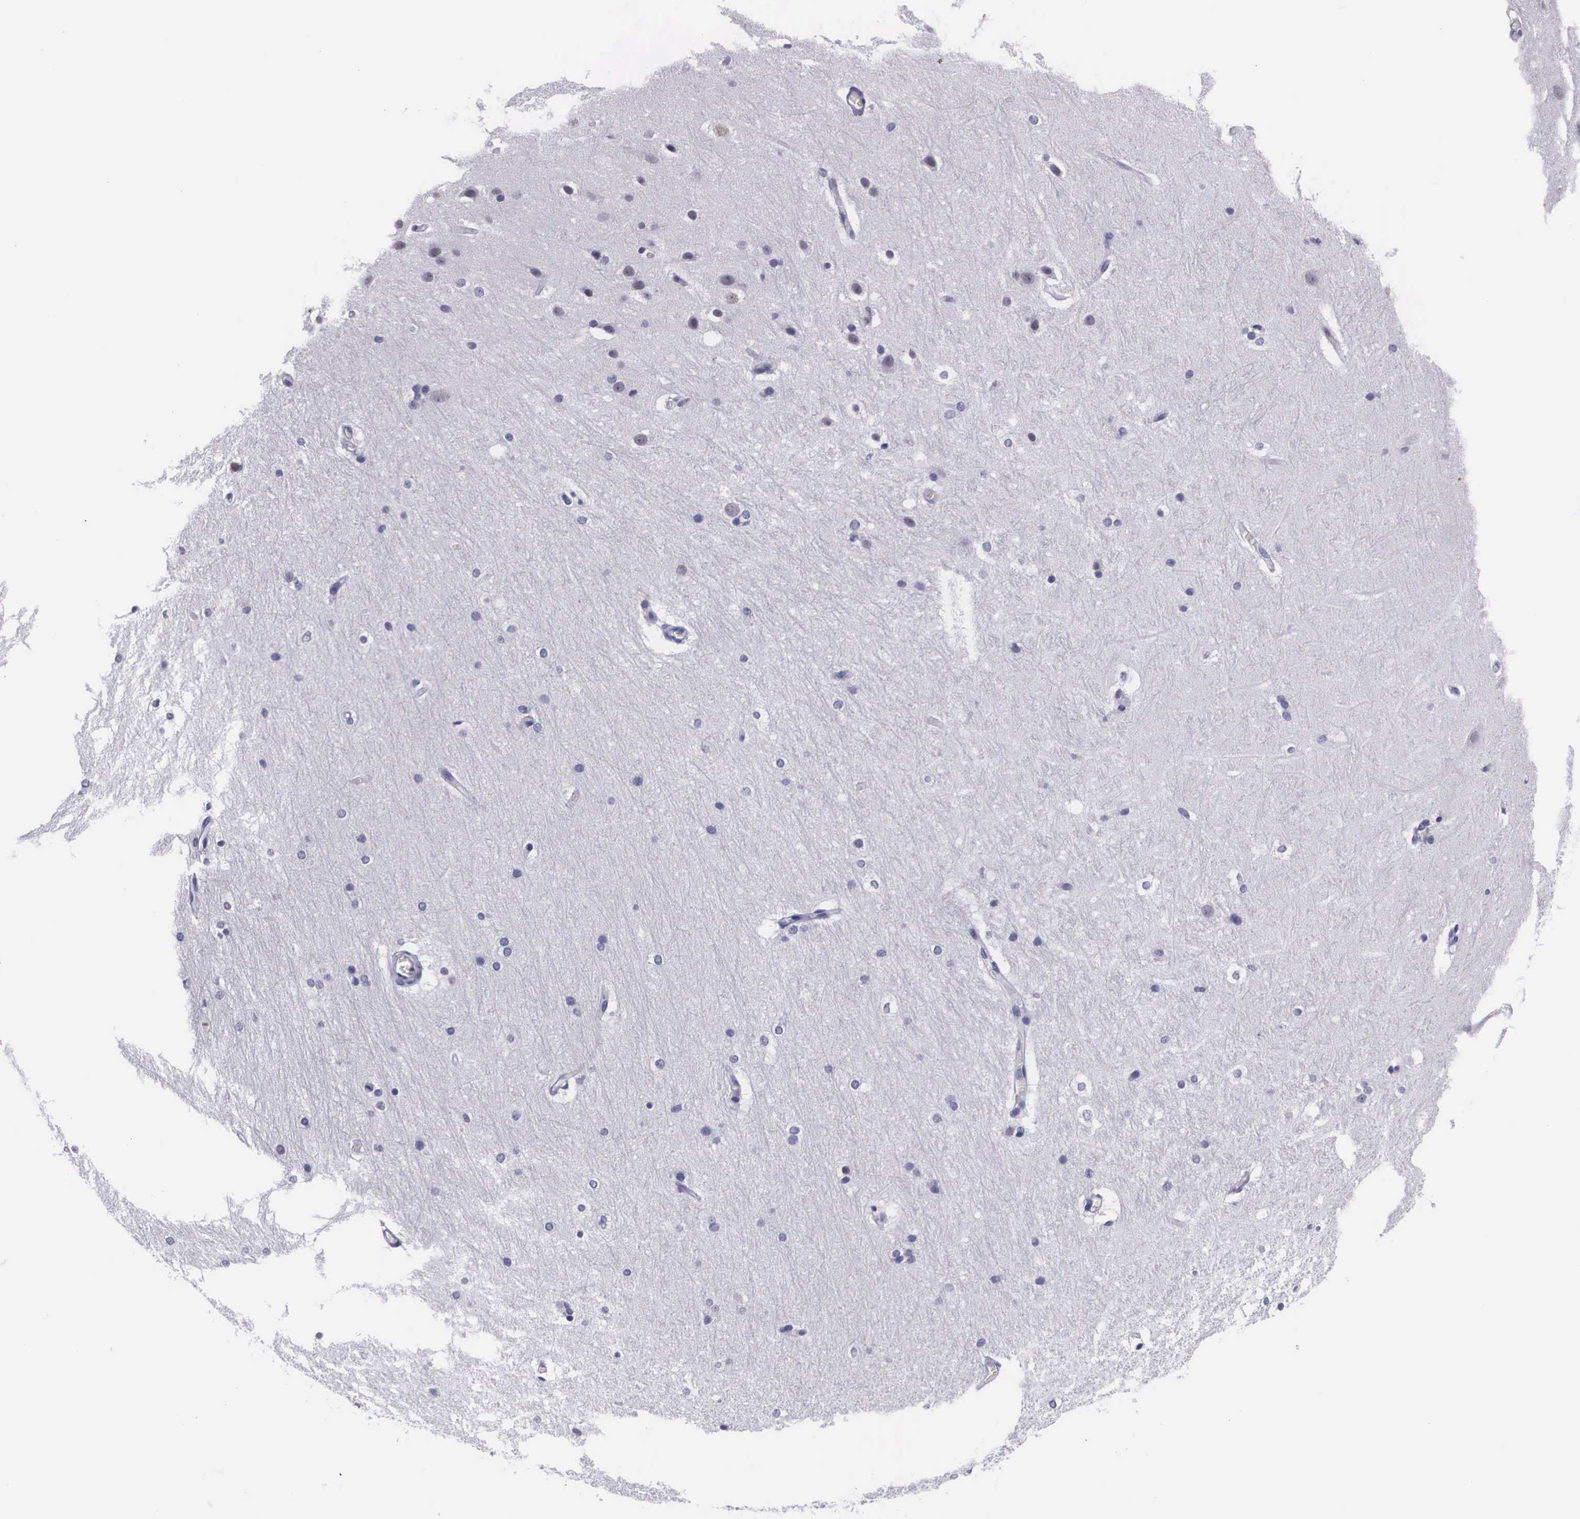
{"staining": {"intensity": "negative", "quantity": "none", "location": "none"}, "tissue": "cerebral cortex", "cell_type": "Endothelial cells", "image_type": "normal", "snomed": [{"axis": "morphology", "description": "Normal tissue, NOS"}, {"axis": "topography", "description": "Cerebral cortex"}, {"axis": "topography", "description": "Hippocampus"}], "caption": "IHC of benign cerebral cortex shows no staining in endothelial cells.", "gene": "C22orf31", "patient": {"sex": "female", "age": 19}}